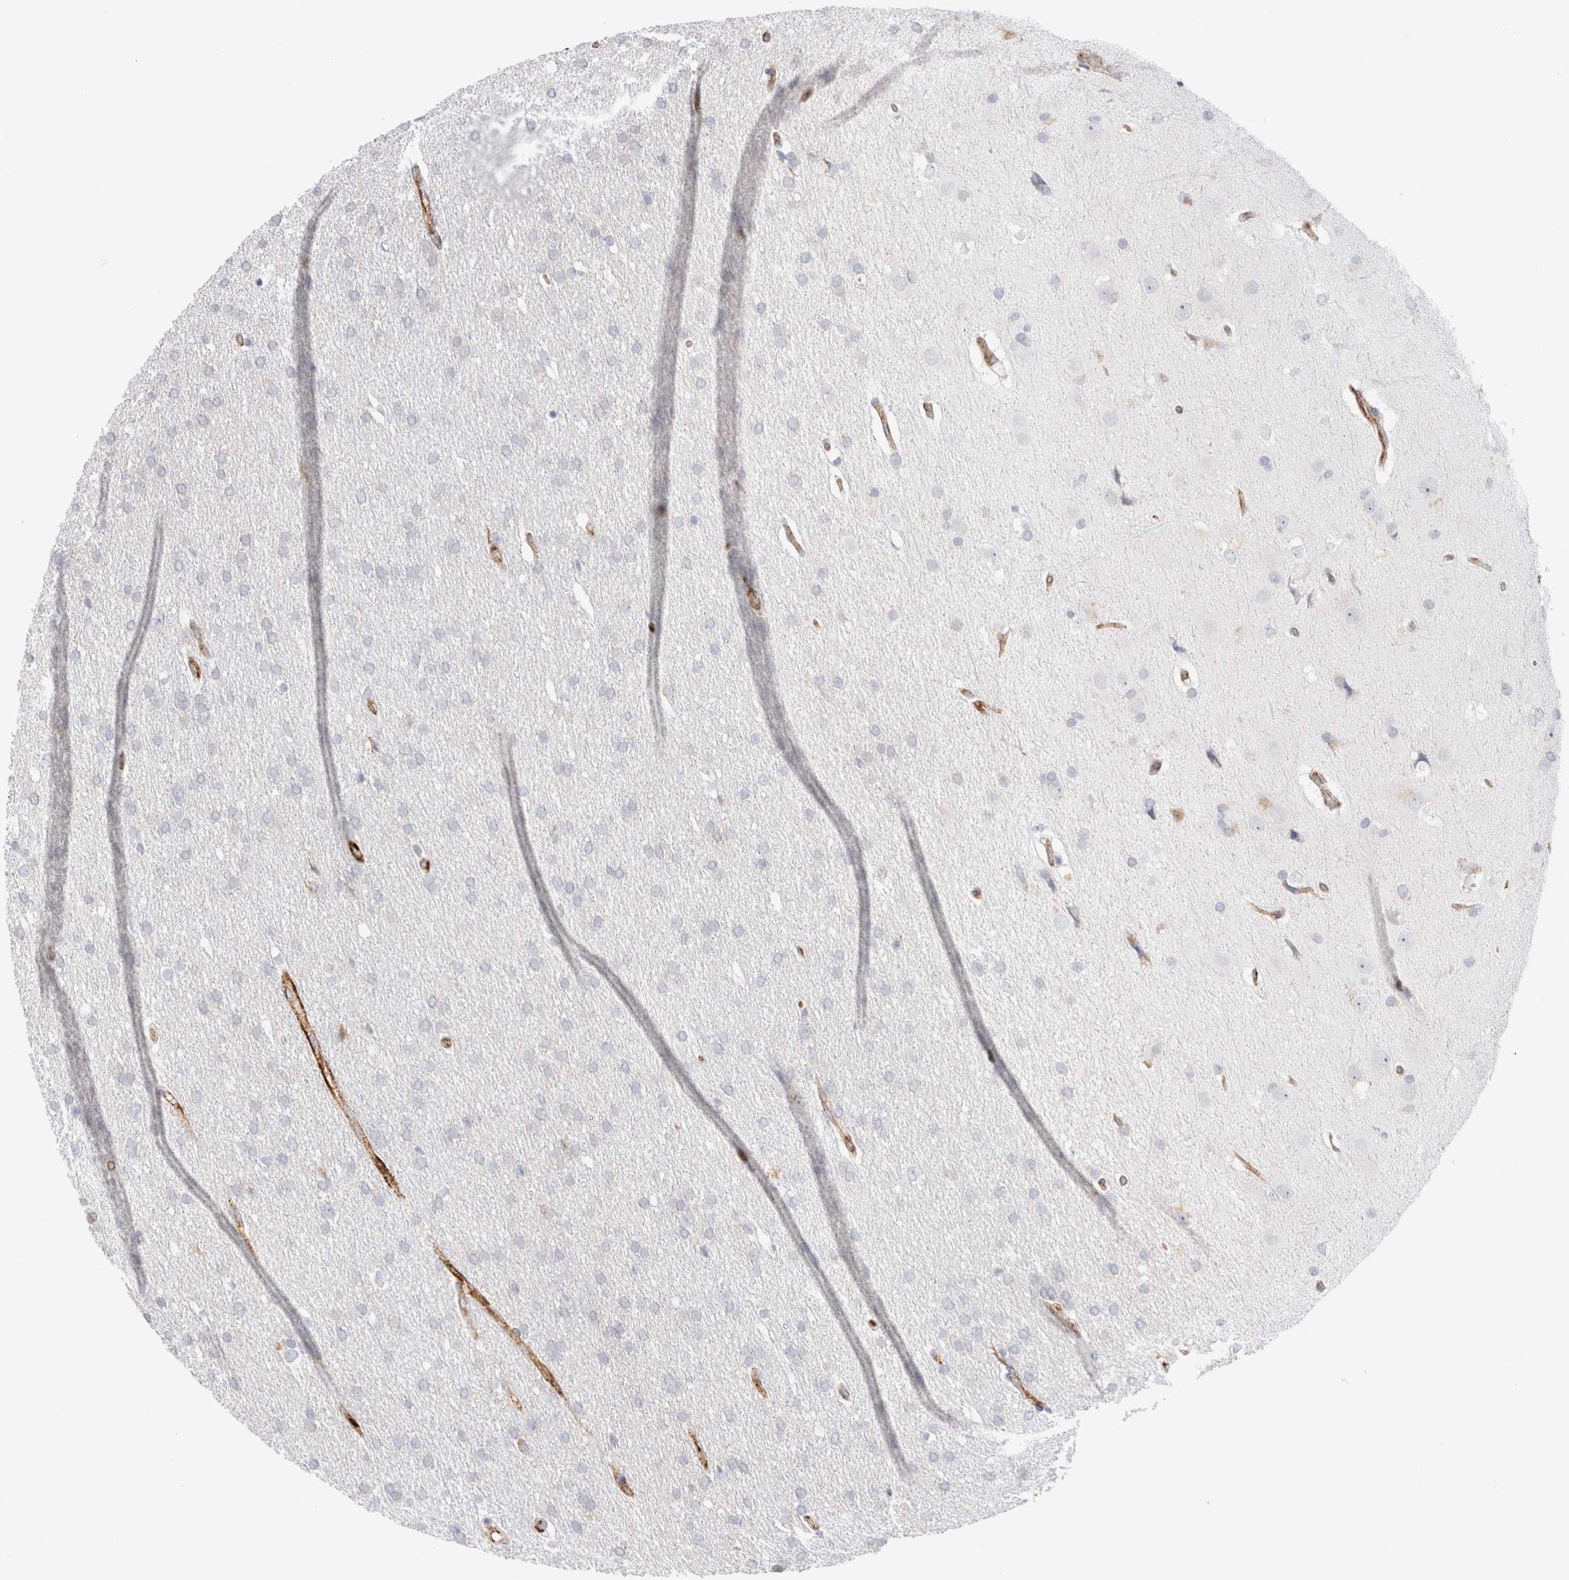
{"staining": {"intensity": "negative", "quantity": "none", "location": "none"}, "tissue": "glioma", "cell_type": "Tumor cells", "image_type": "cancer", "snomed": [{"axis": "morphology", "description": "Glioma, malignant, Low grade"}, {"axis": "topography", "description": "Brain"}], "caption": "Malignant glioma (low-grade) was stained to show a protein in brown. There is no significant expression in tumor cells.", "gene": "CNPY4", "patient": {"sex": "female", "age": 37}}